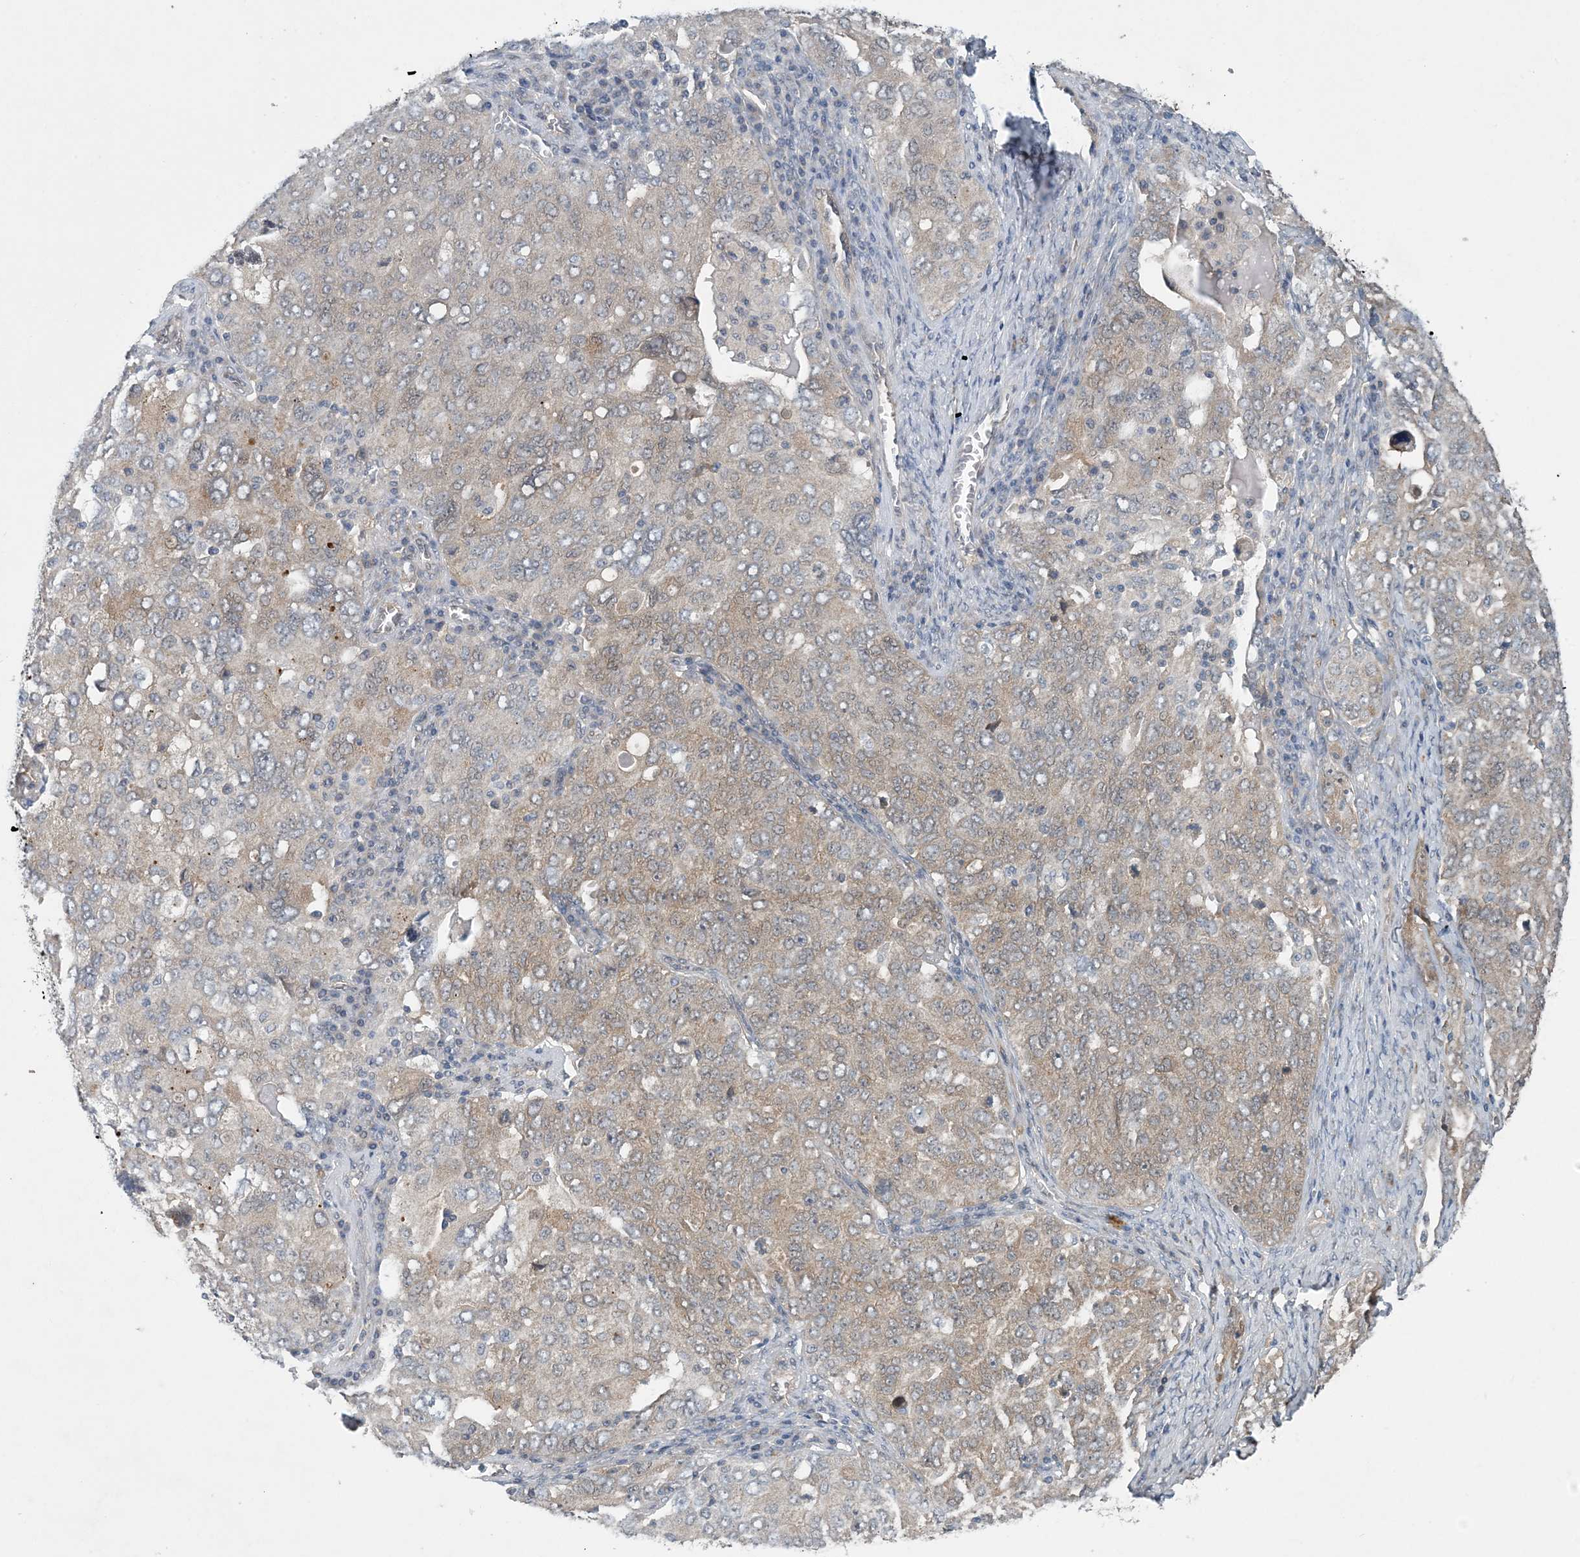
{"staining": {"intensity": "weak", "quantity": "25%-75%", "location": "cytoplasmic/membranous"}, "tissue": "ovarian cancer", "cell_type": "Tumor cells", "image_type": "cancer", "snomed": [{"axis": "morphology", "description": "Carcinoma, endometroid"}, {"axis": "topography", "description": "Ovary"}], "caption": "High-power microscopy captured an immunohistochemistry (IHC) micrograph of ovarian cancer, revealing weak cytoplasmic/membranous expression in approximately 25%-75% of tumor cells.", "gene": "HIKESHI", "patient": {"sex": "female", "age": 62}}